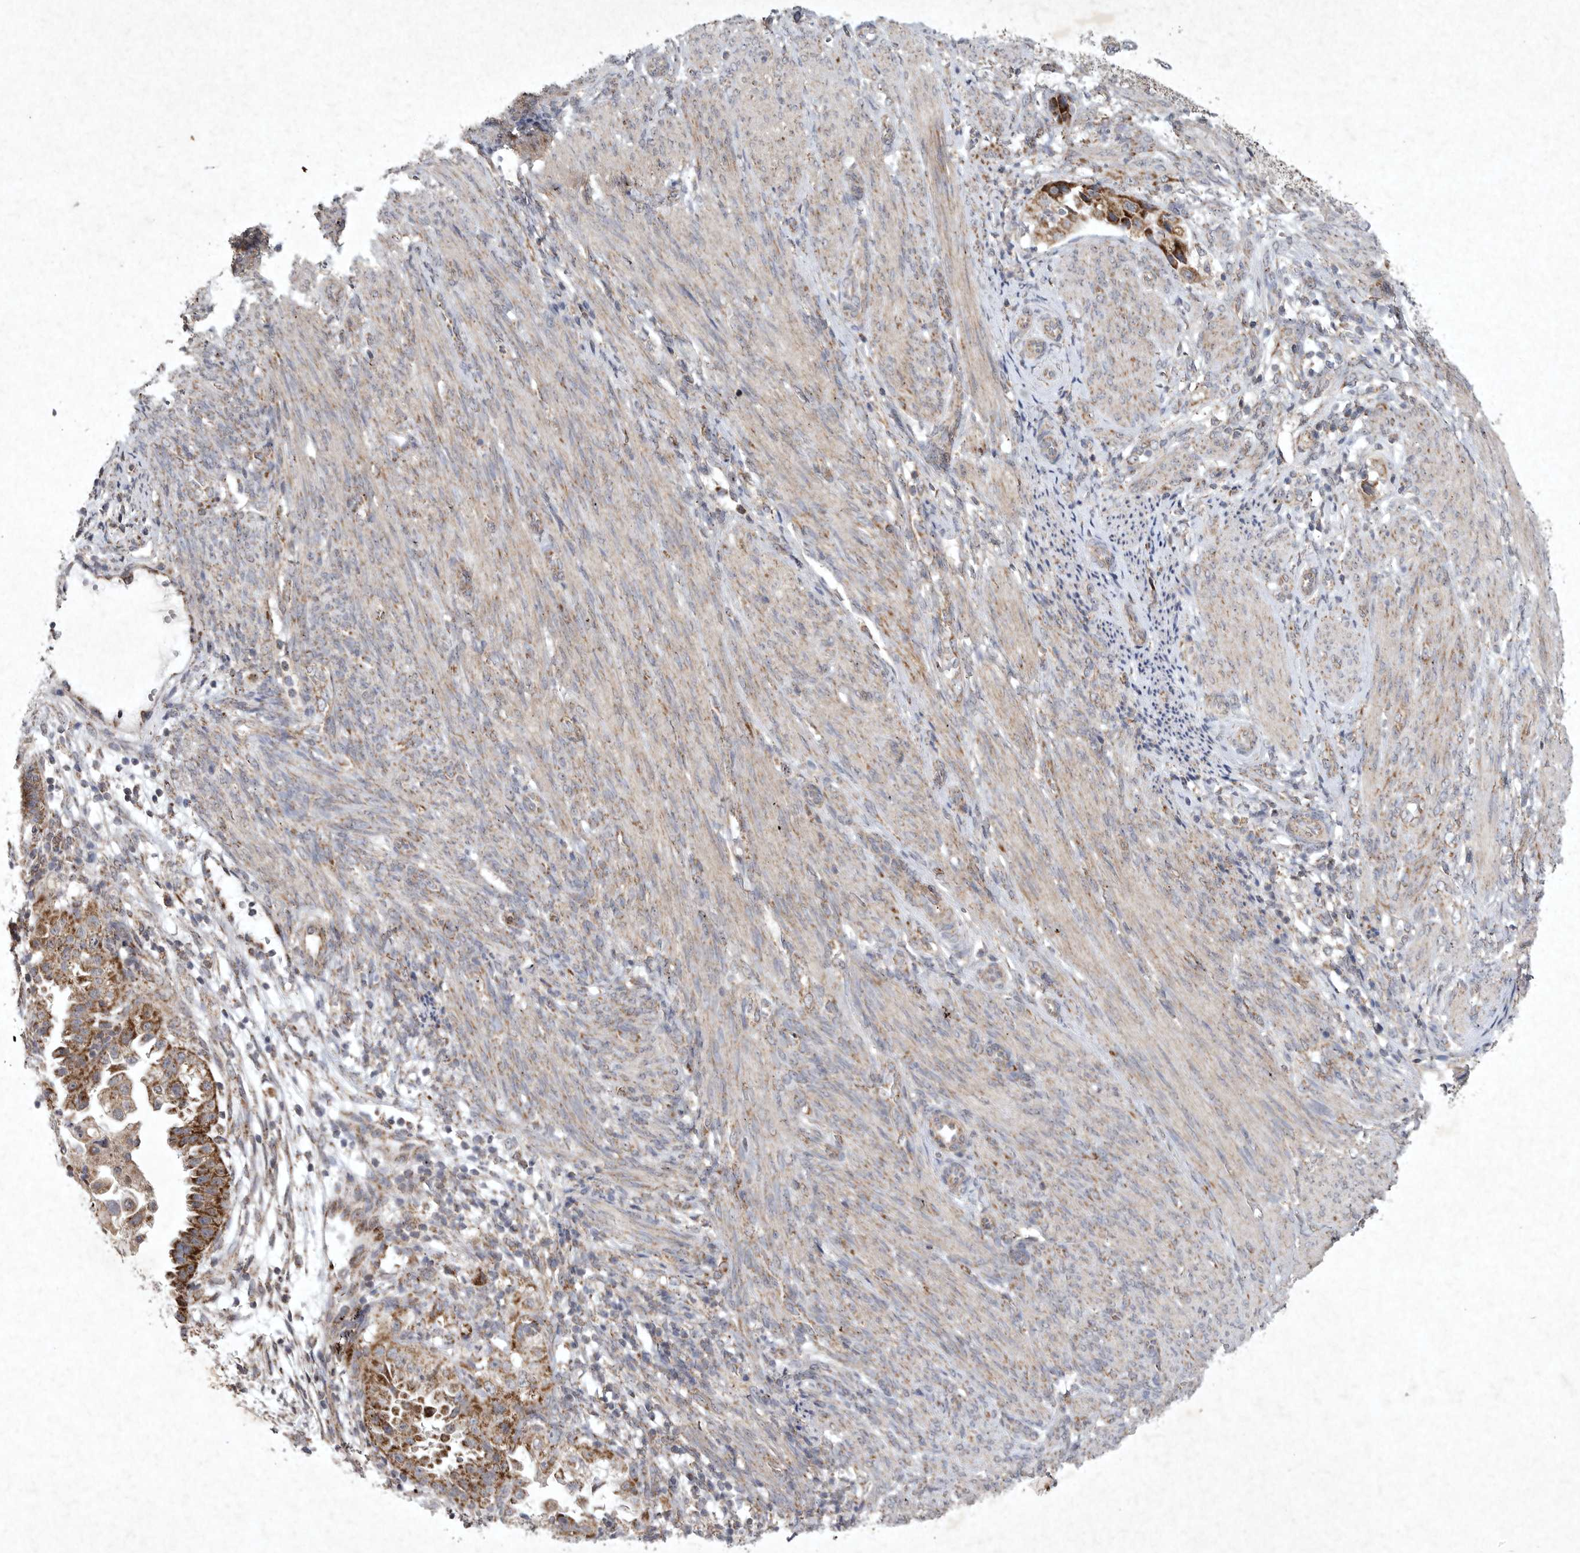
{"staining": {"intensity": "strong", "quantity": ">75%", "location": "cytoplasmic/membranous"}, "tissue": "endometrial cancer", "cell_type": "Tumor cells", "image_type": "cancer", "snomed": [{"axis": "morphology", "description": "Adenocarcinoma, NOS"}, {"axis": "topography", "description": "Endometrium"}], "caption": "Adenocarcinoma (endometrial) stained for a protein displays strong cytoplasmic/membranous positivity in tumor cells.", "gene": "DDR1", "patient": {"sex": "female", "age": 85}}